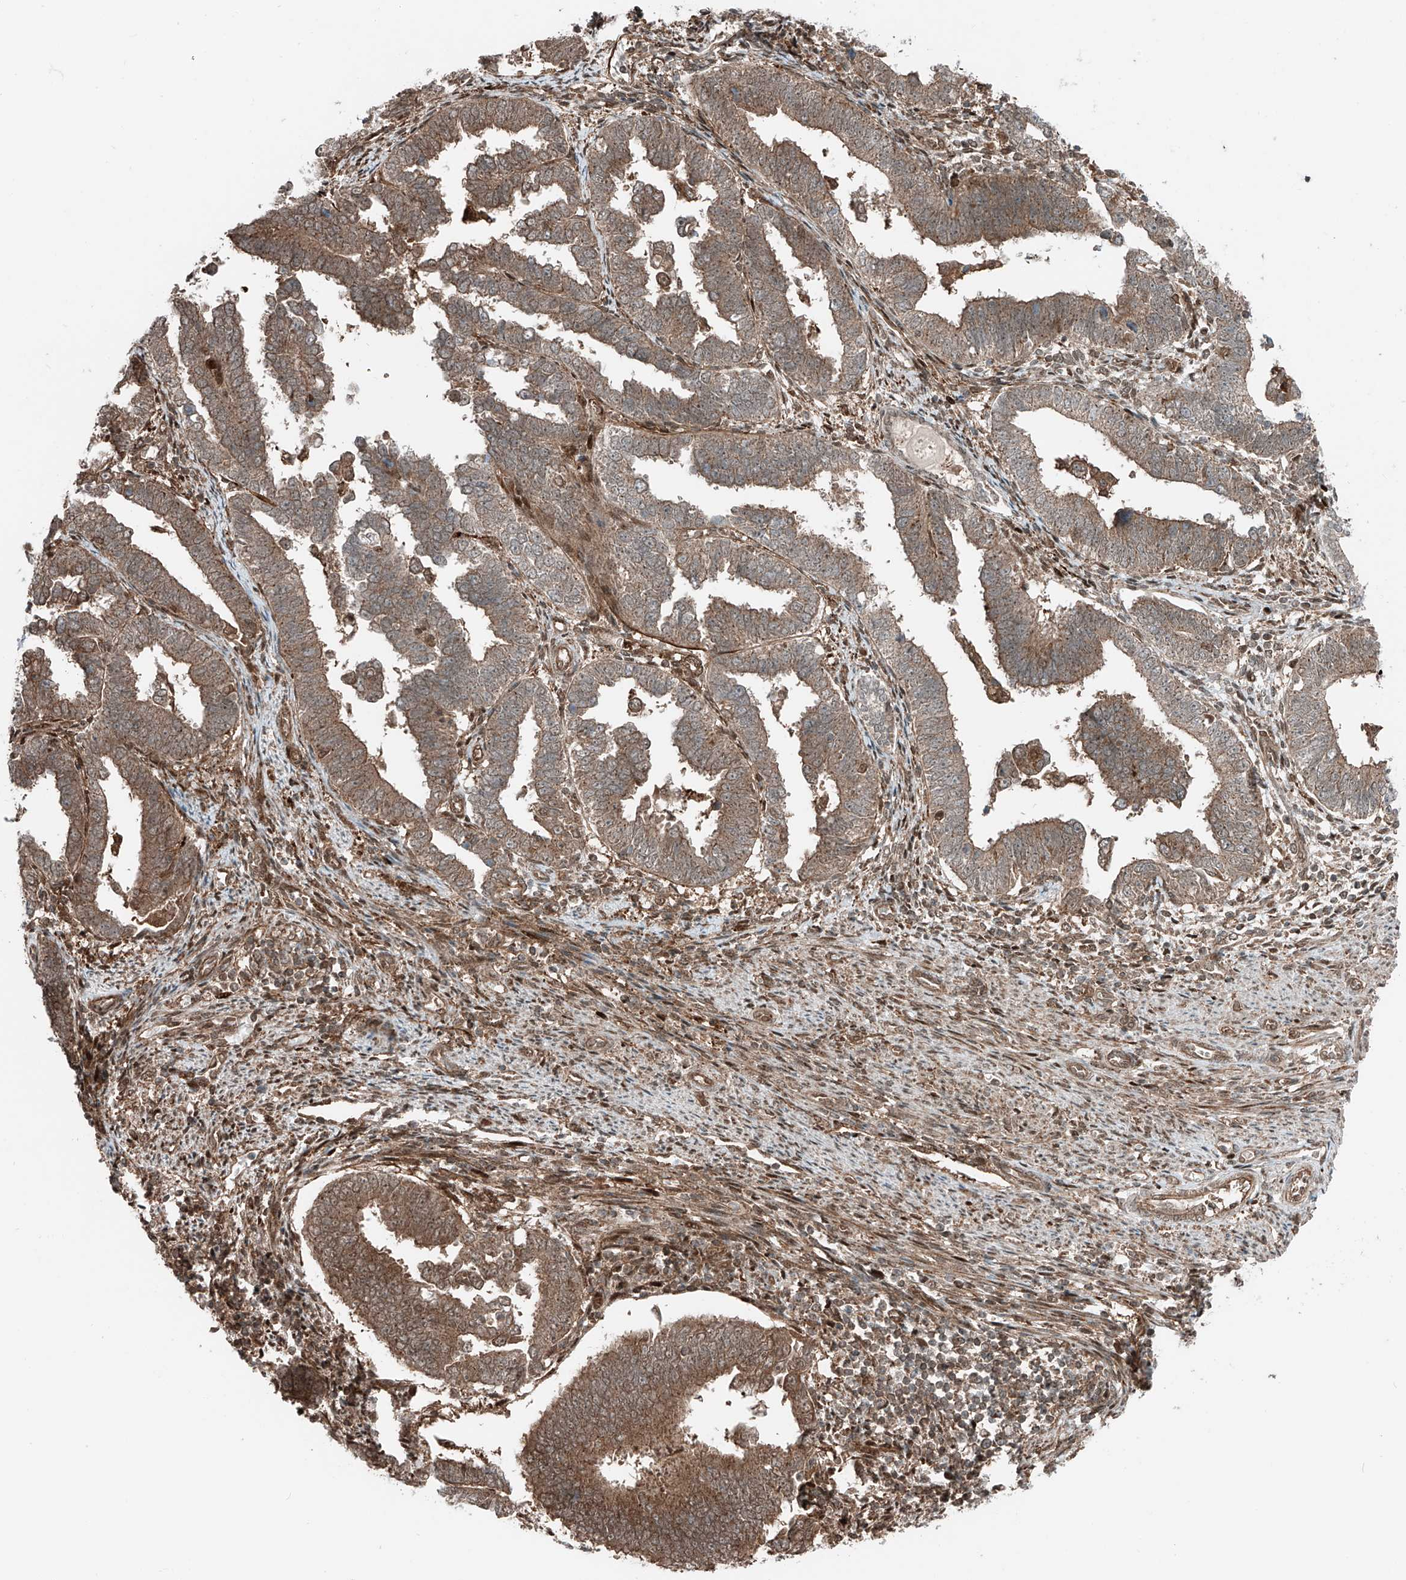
{"staining": {"intensity": "moderate", "quantity": ">75%", "location": "cytoplasmic/membranous"}, "tissue": "endometrial cancer", "cell_type": "Tumor cells", "image_type": "cancer", "snomed": [{"axis": "morphology", "description": "Adenocarcinoma, NOS"}, {"axis": "topography", "description": "Endometrium"}], "caption": "A photomicrograph of adenocarcinoma (endometrial) stained for a protein displays moderate cytoplasmic/membranous brown staining in tumor cells. Nuclei are stained in blue.", "gene": "USP48", "patient": {"sex": "female", "age": 75}}